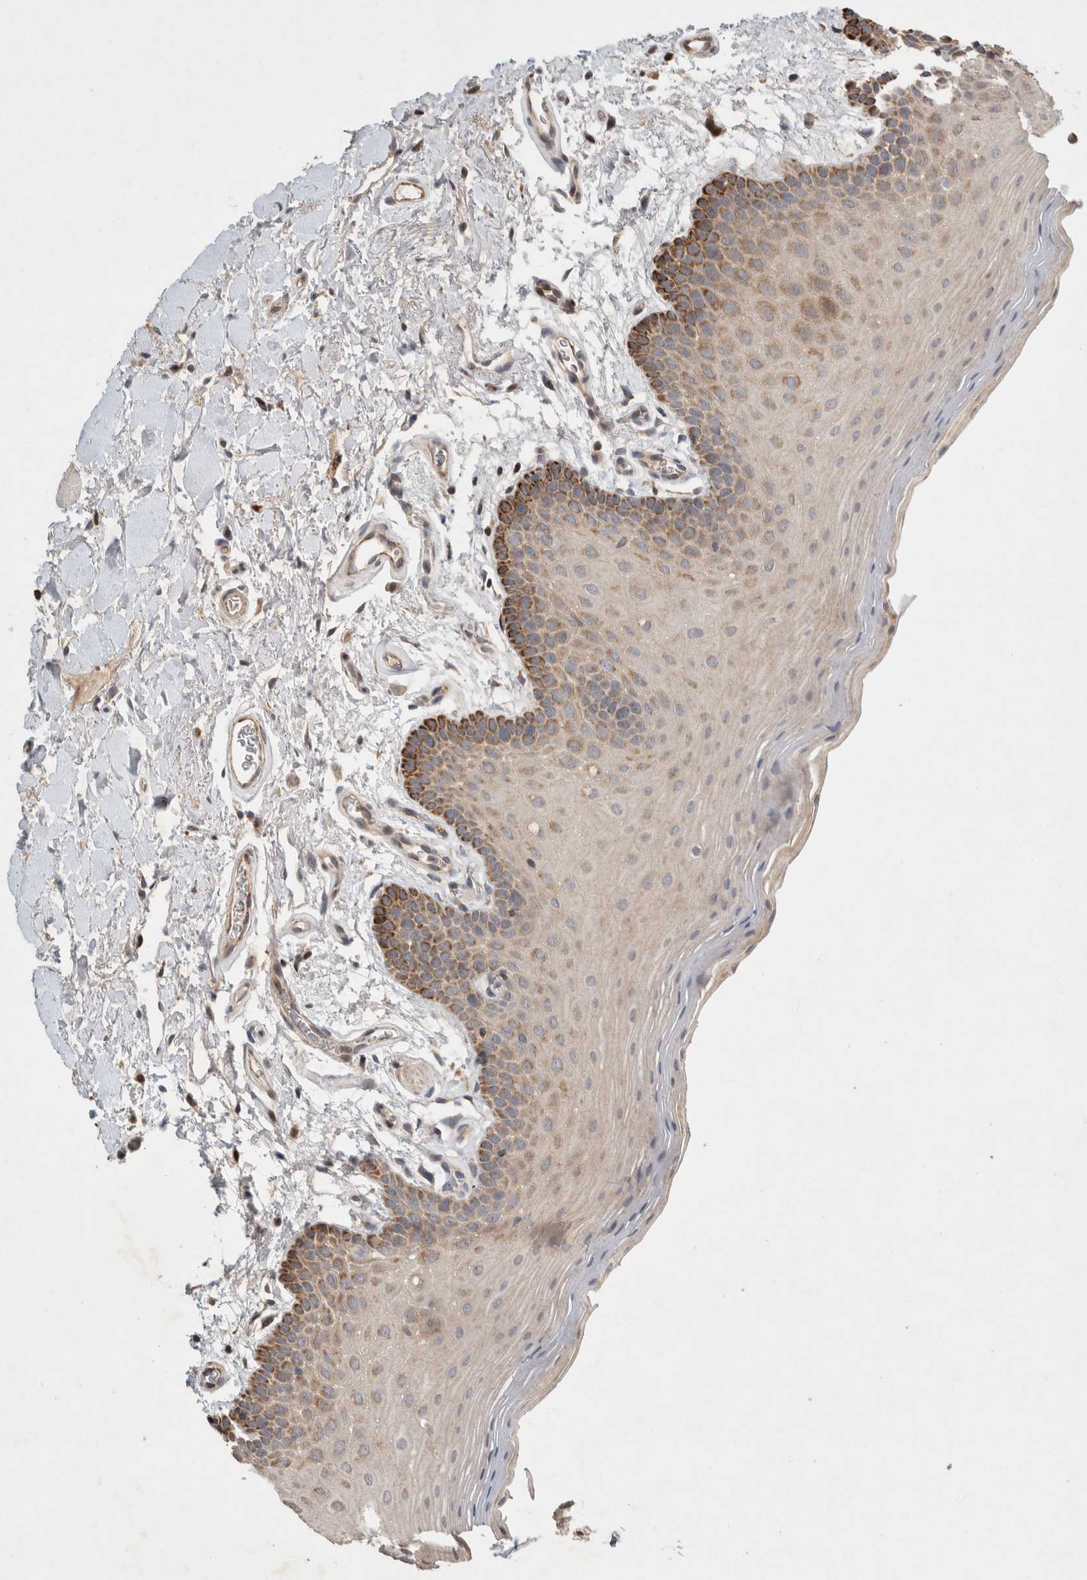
{"staining": {"intensity": "strong", "quantity": "<25%", "location": "cytoplasmic/membranous"}, "tissue": "oral mucosa", "cell_type": "Squamous epithelial cells", "image_type": "normal", "snomed": [{"axis": "morphology", "description": "Normal tissue, NOS"}, {"axis": "topography", "description": "Oral tissue"}], "caption": "This histopathology image reveals IHC staining of normal human oral mucosa, with medium strong cytoplasmic/membranous expression in about <25% of squamous epithelial cells.", "gene": "SERAC1", "patient": {"sex": "male", "age": 62}}